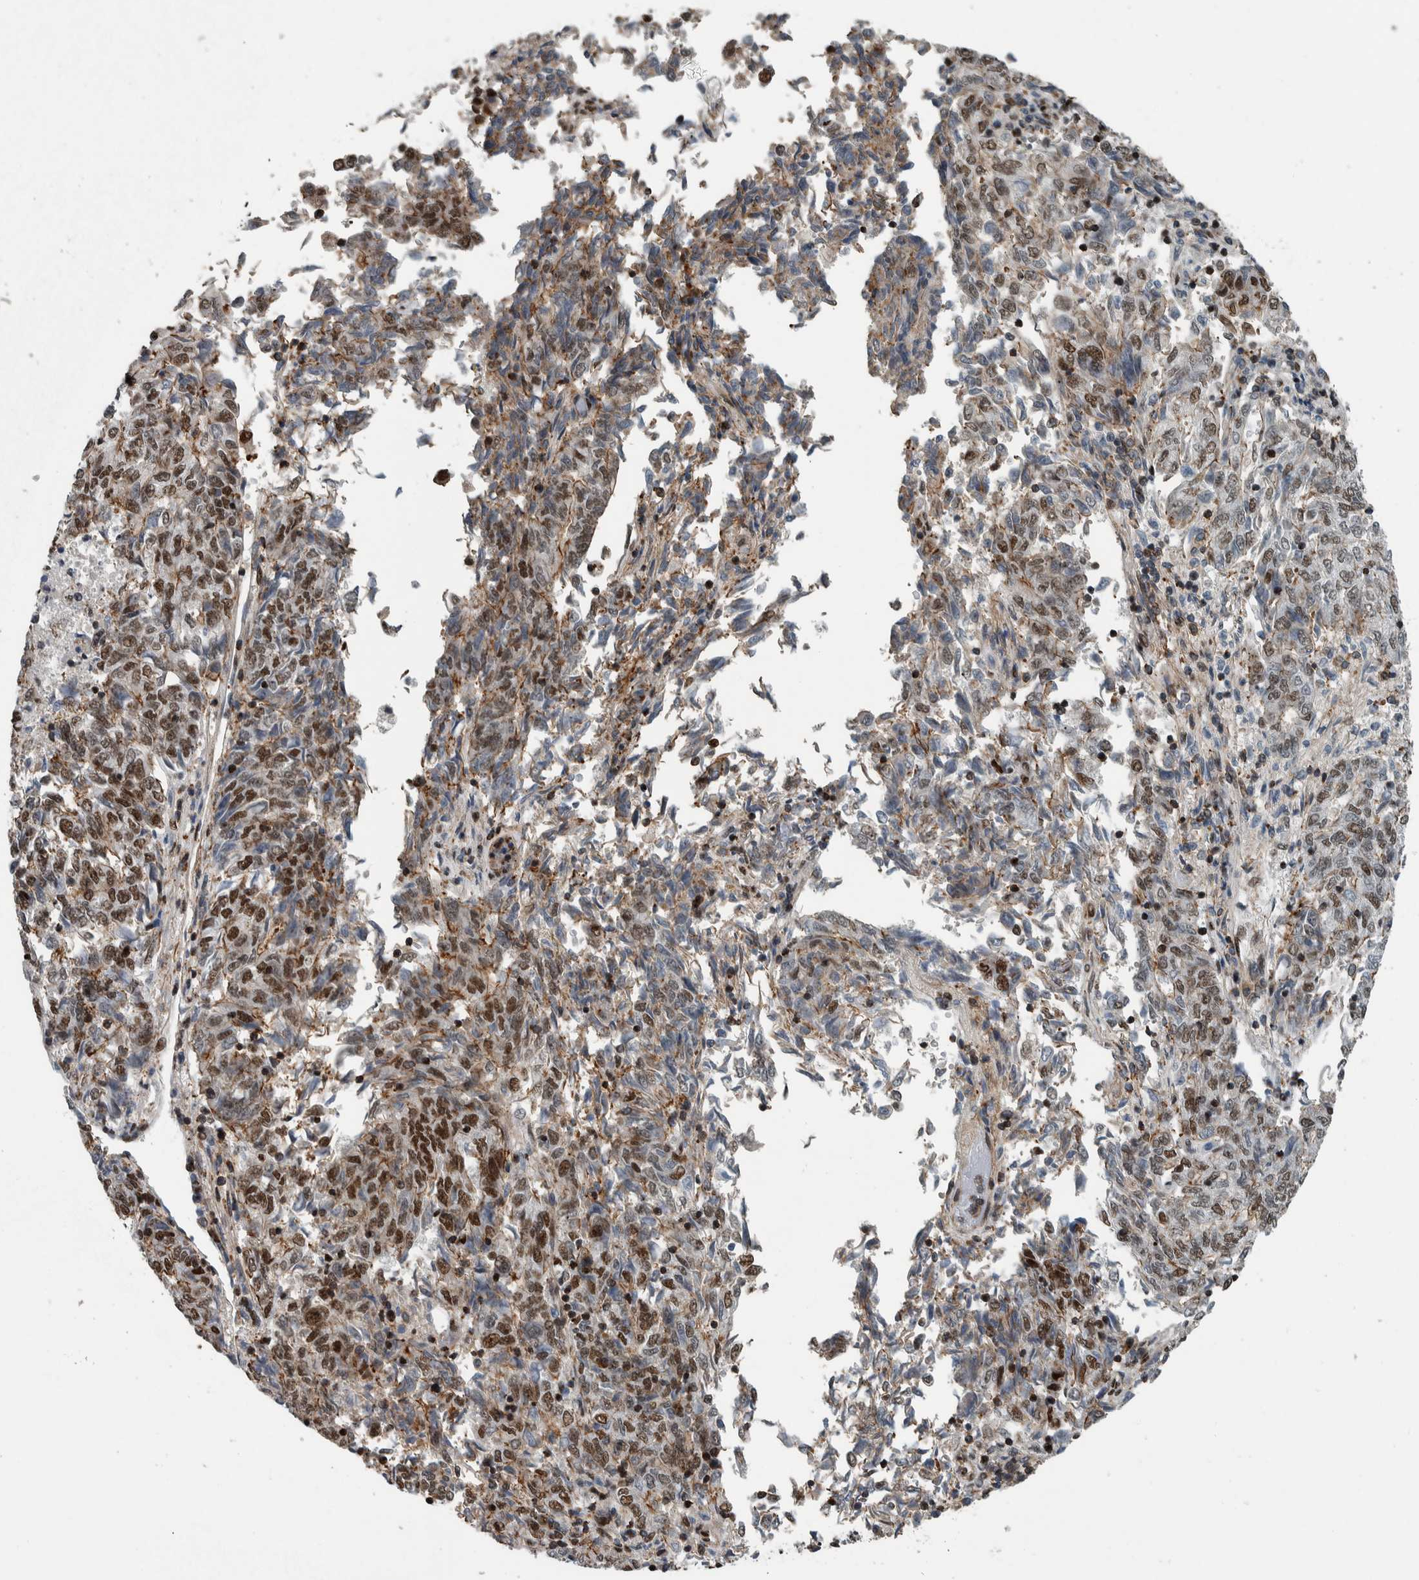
{"staining": {"intensity": "moderate", "quantity": ">75%", "location": "nuclear"}, "tissue": "endometrial cancer", "cell_type": "Tumor cells", "image_type": "cancer", "snomed": [{"axis": "morphology", "description": "Adenocarcinoma, NOS"}, {"axis": "topography", "description": "Endometrium"}], "caption": "An immunohistochemistry histopathology image of tumor tissue is shown. Protein staining in brown labels moderate nuclear positivity in adenocarcinoma (endometrial) within tumor cells.", "gene": "FAM135B", "patient": {"sex": "female", "age": 80}}